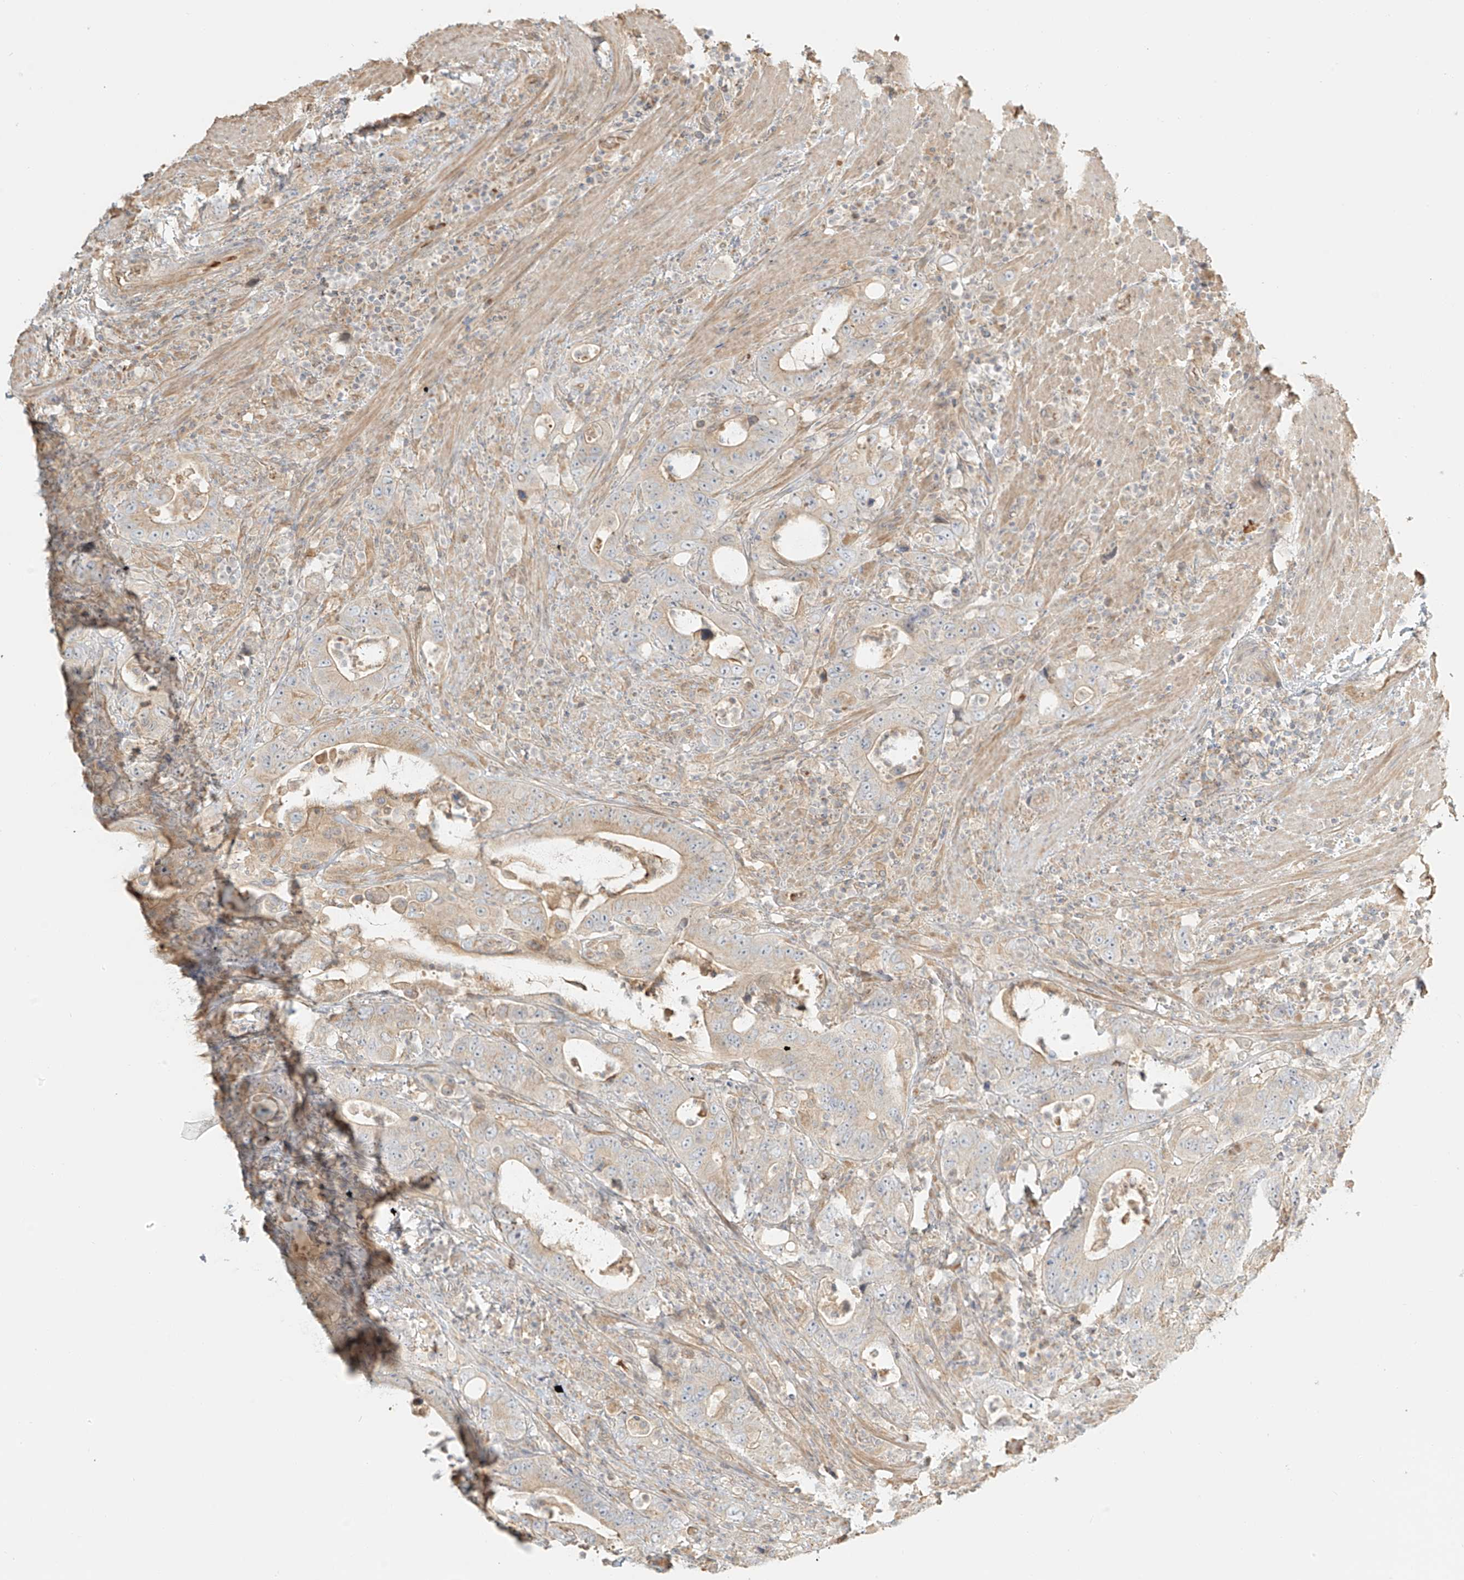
{"staining": {"intensity": "weak", "quantity": "25%-75%", "location": "cytoplasmic/membranous"}, "tissue": "colorectal cancer", "cell_type": "Tumor cells", "image_type": "cancer", "snomed": [{"axis": "morphology", "description": "Adenocarcinoma, NOS"}, {"axis": "topography", "description": "Colon"}], "caption": "An immunohistochemistry image of neoplastic tissue is shown. Protein staining in brown highlights weak cytoplasmic/membranous positivity in colorectal cancer (adenocarcinoma) within tumor cells.", "gene": "UPK1B", "patient": {"sex": "female", "age": 75}}